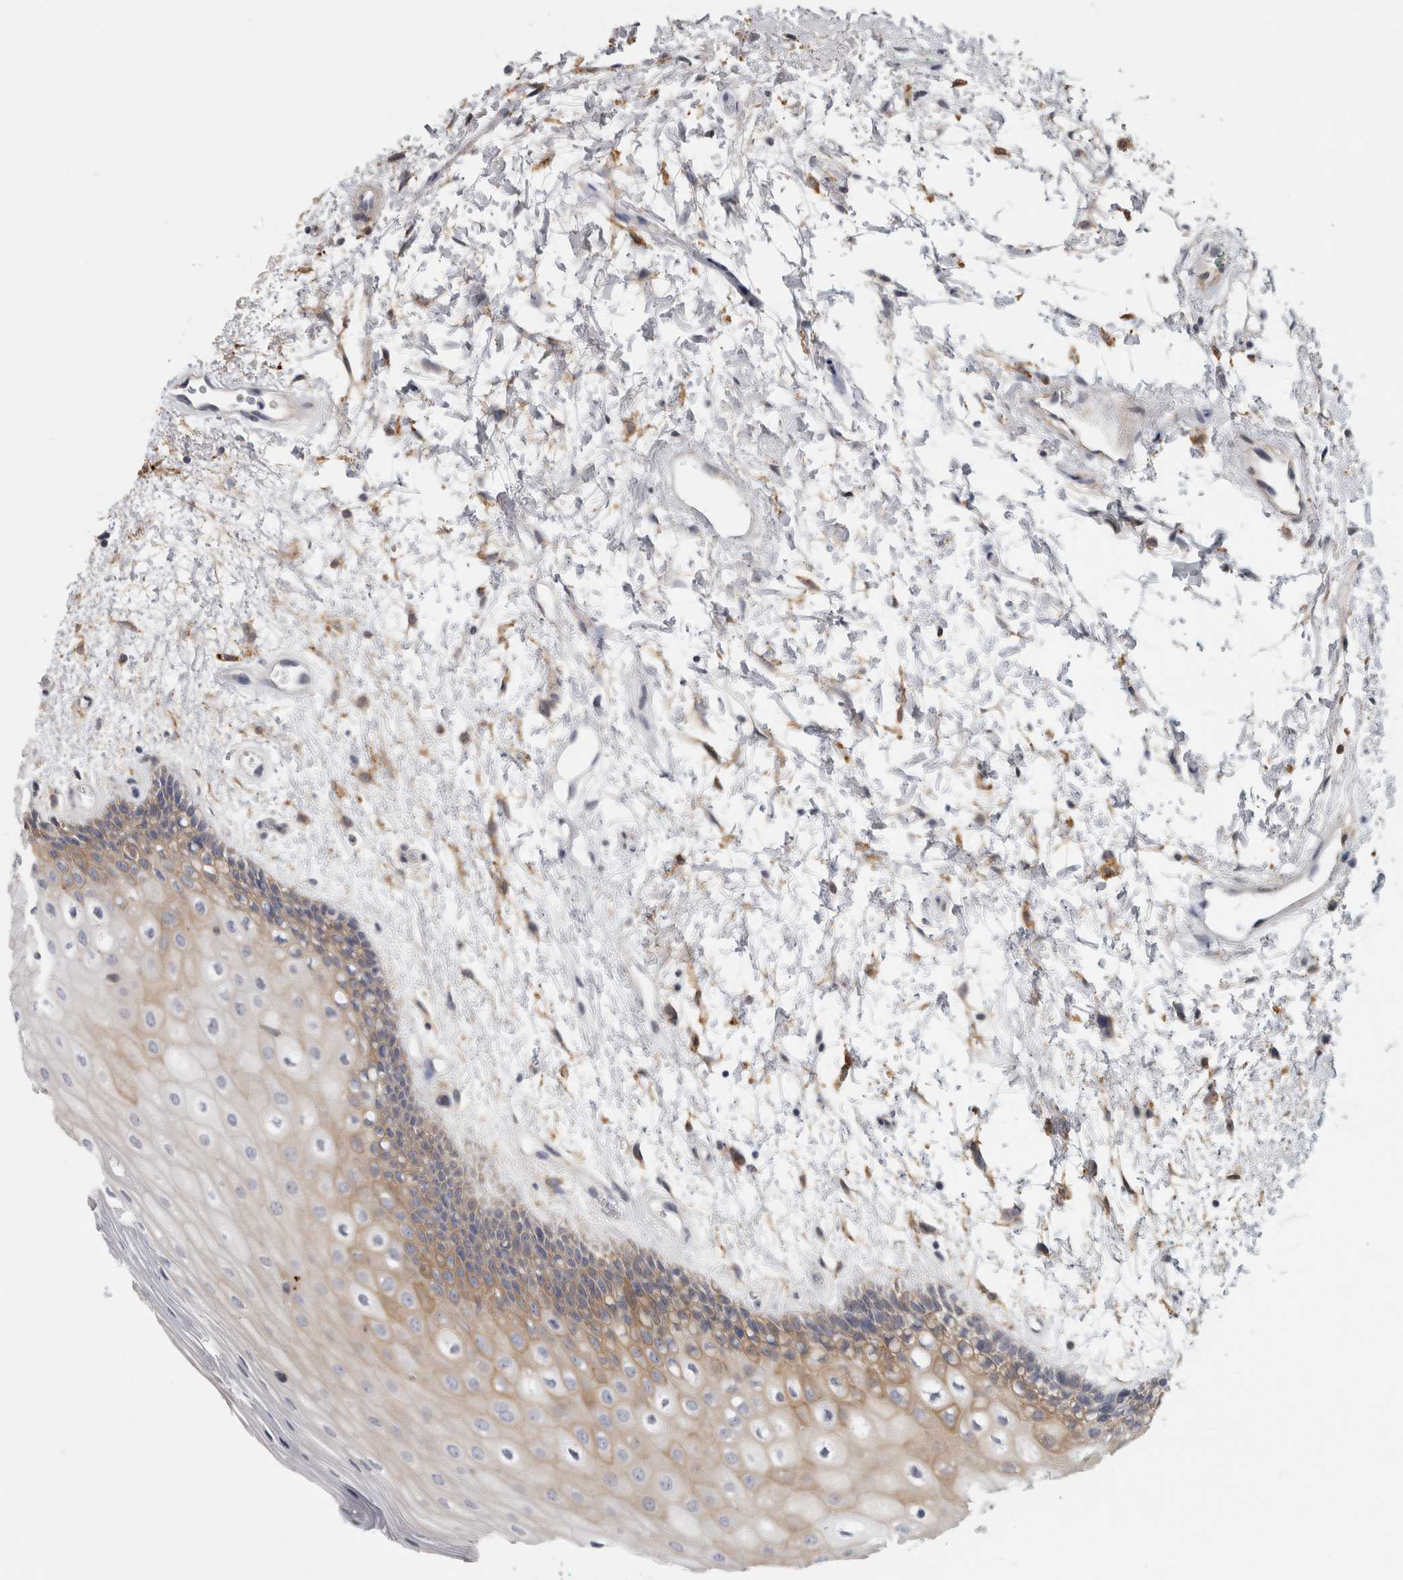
{"staining": {"intensity": "moderate", "quantity": "25%-75%", "location": "cytoplasmic/membranous"}, "tissue": "oral mucosa", "cell_type": "Squamous epithelial cells", "image_type": "normal", "snomed": [{"axis": "morphology", "description": "Normal tissue, NOS"}, {"axis": "topography", "description": "Skeletal muscle"}, {"axis": "topography", "description": "Oral tissue"}, {"axis": "topography", "description": "Peripheral nerve tissue"}], "caption": "This micrograph displays IHC staining of unremarkable human oral mucosa, with medium moderate cytoplasmic/membranous staining in about 25%-75% of squamous epithelial cells.", "gene": "DNAJC24", "patient": {"sex": "female", "age": 84}}